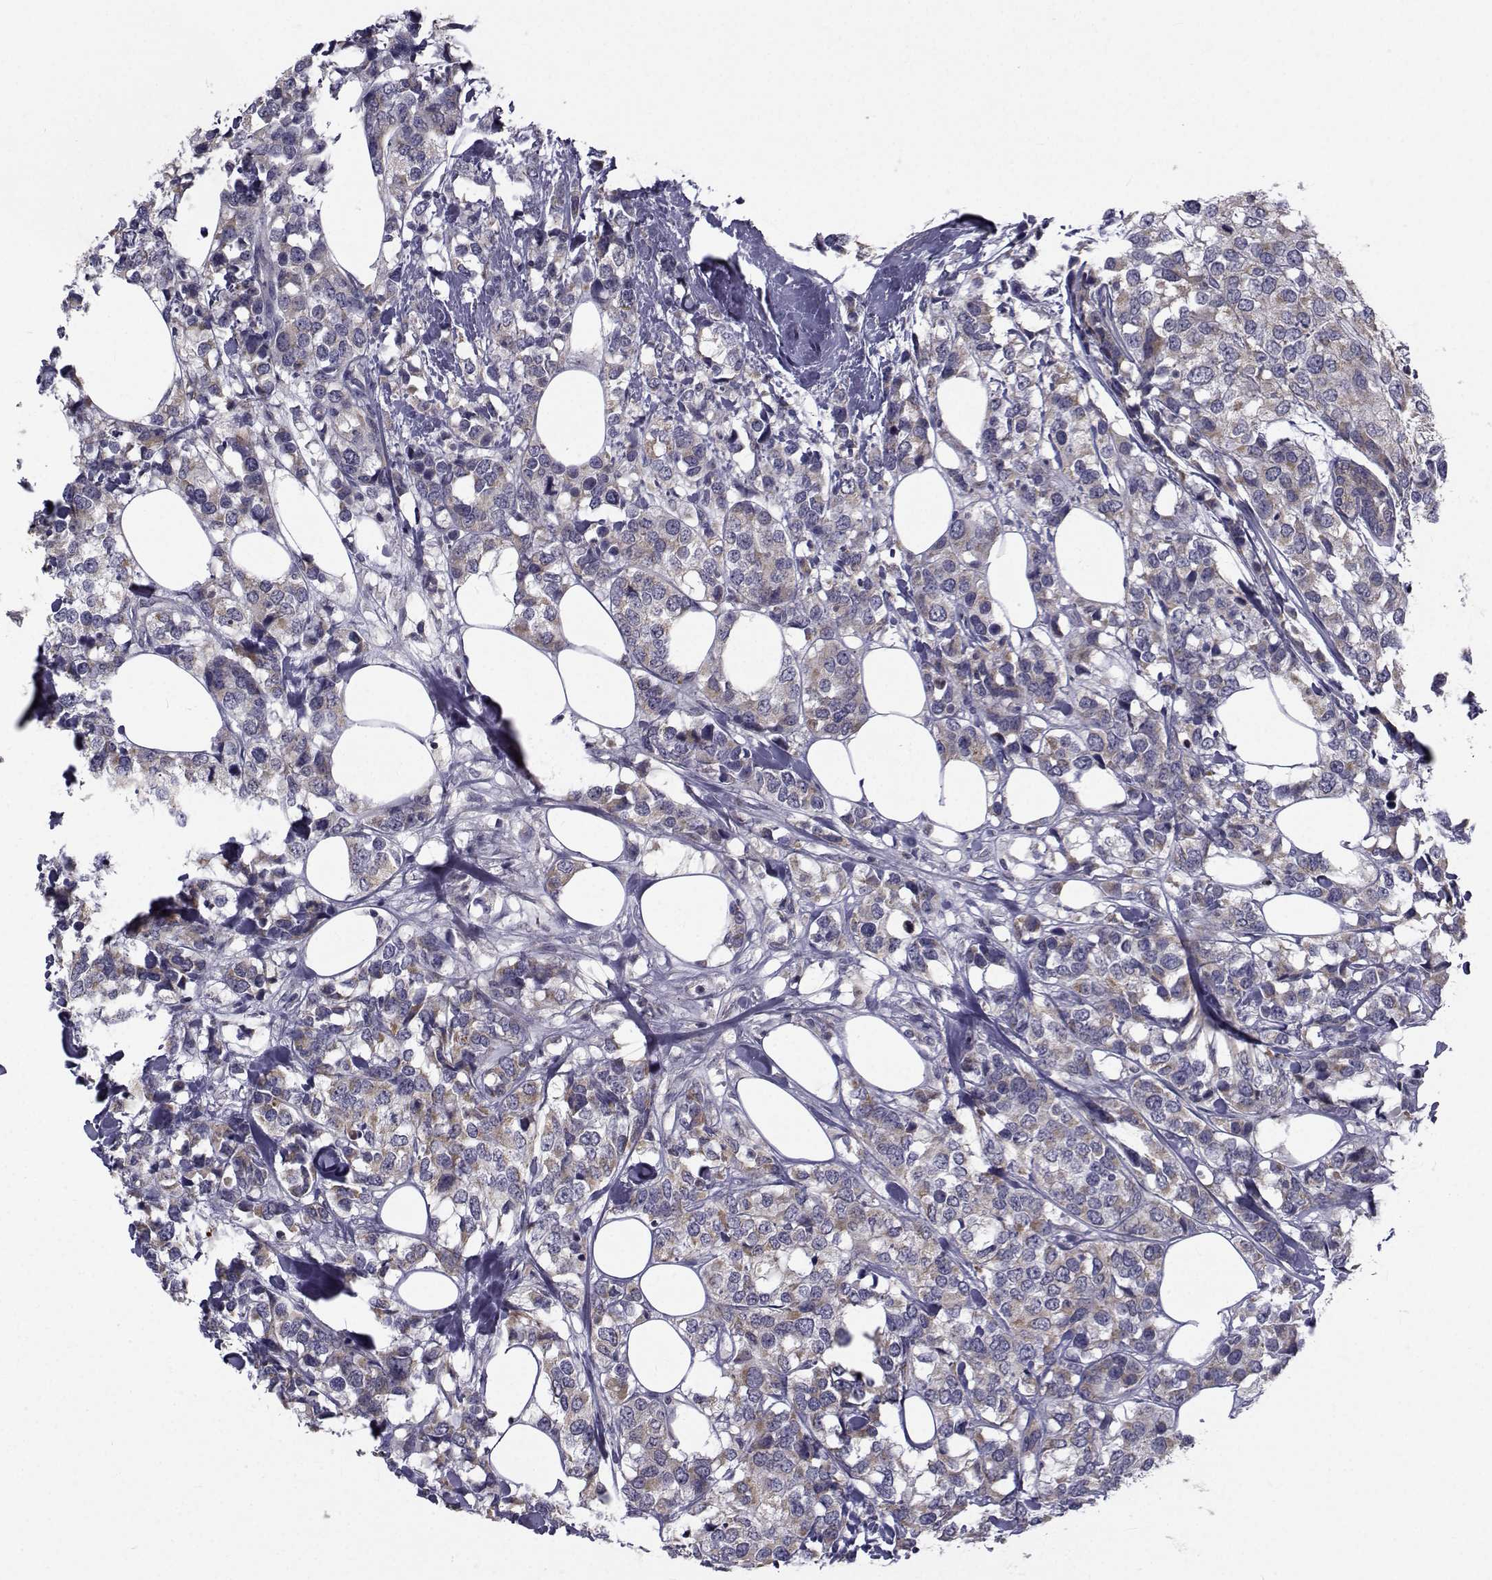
{"staining": {"intensity": "weak", "quantity": "25%-75%", "location": "cytoplasmic/membranous"}, "tissue": "breast cancer", "cell_type": "Tumor cells", "image_type": "cancer", "snomed": [{"axis": "morphology", "description": "Lobular carcinoma"}, {"axis": "topography", "description": "Breast"}], "caption": "The micrograph displays a brown stain indicating the presence of a protein in the cytoplasmic/membranous of tumor cells in breast lobular carcinoma. (IHC, brightfield microscopy, high magnification).", "gene": "ANGPT1", "patient": {"sex": "female", "age": 59}}